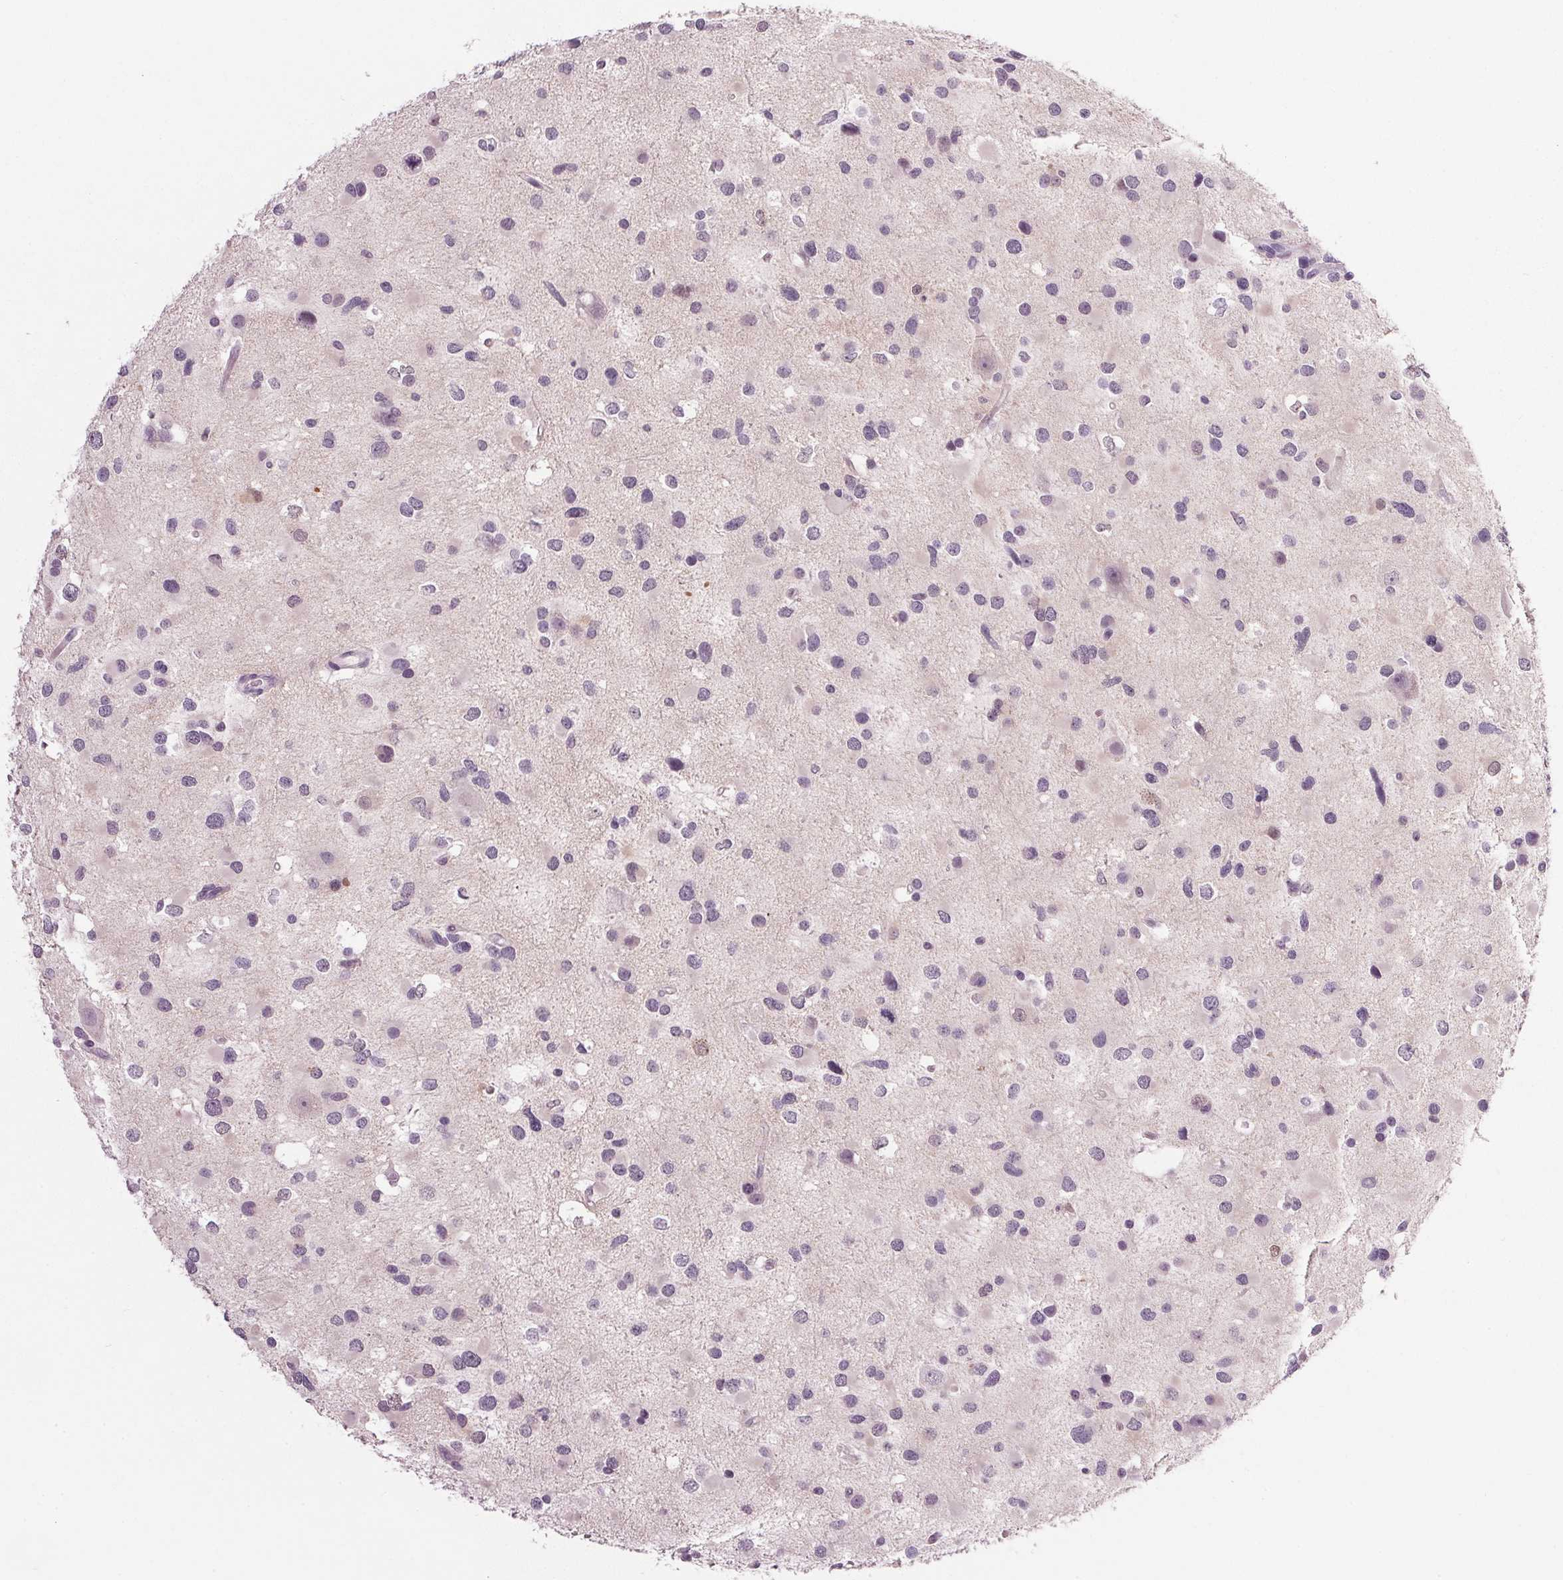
{"staining": {"intensity": "negative", "quantity": "none", "location": "none"}, "tissue": "glioma", "cell_type": "Tumor cells", "image_type": "cancer", "snomed": [{"axis": "morphology", "description": "Glioma, malignant, Low grade"}, {"axis": "topography", "description": "Brain"}], "caption": "Histopathology image shows no significant protein staining in tumor cells of malignant glioma (low-grade).", "gene": "PPP1R1A", "patient": {"sex": "female", "age": 32}}